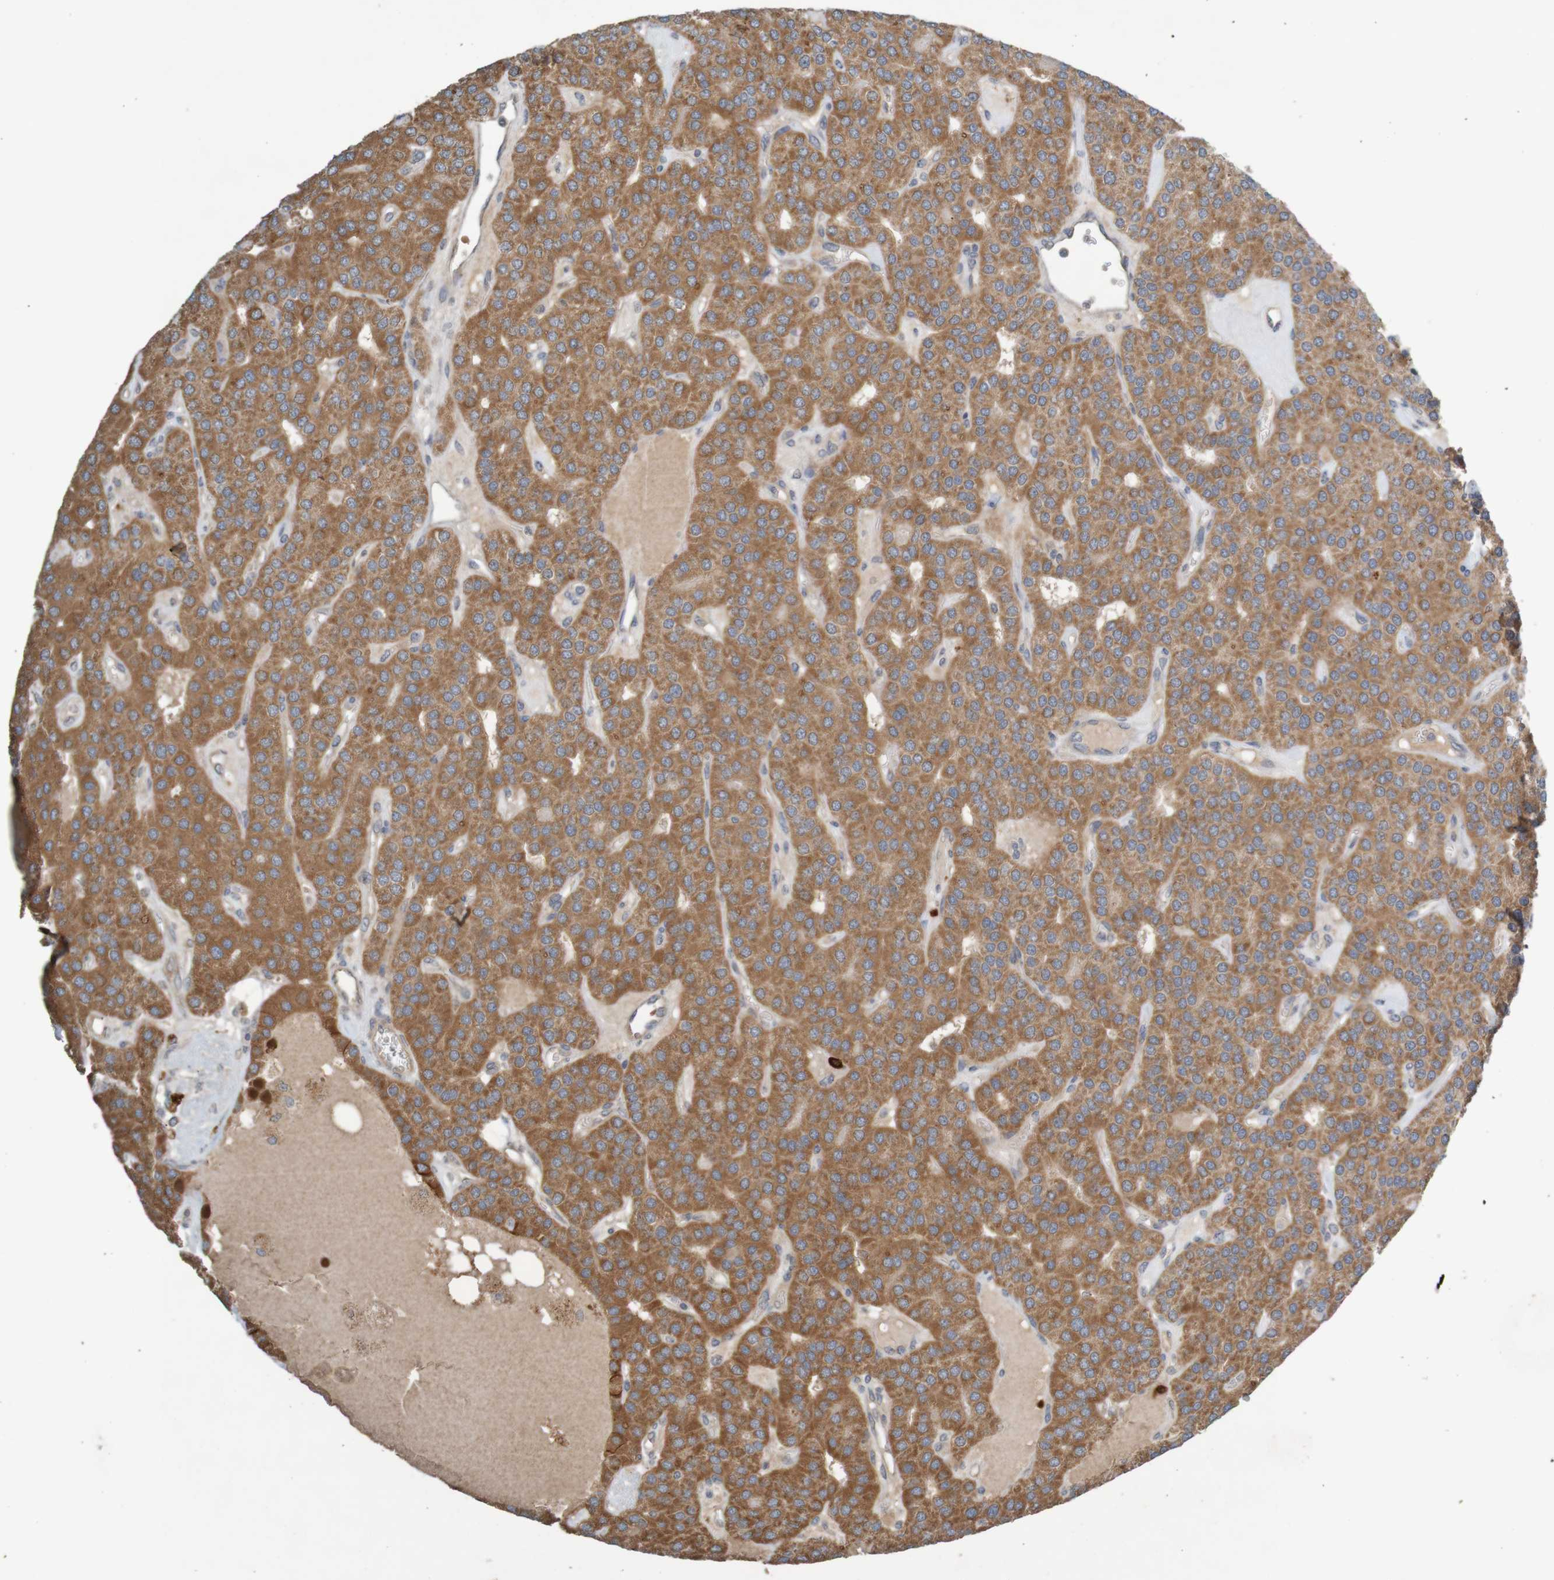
{"staining": {"intensity": "moderate", "quantity": ">75%", "location": "cytoplasmic/membranous"}, "tissue": "parathyroid gland", "cell_type": "Glandular cells", "image_type": "normal", "snomed": [{"axis": "morphology", "description": "Normal tissue, NOS"}, {"axis": "morphology", "description": "Adenoma, NOS"}, {"axis": "topography", "description": "Parathyroid gland"}], "caption": "Immunohistochemistry (IHC) micrograph of normal parathyroid gland: parathyroid gland stained using immunohistochemistry exhibits medium levels of moderate protein expression localized specifically in the cytoplasmic/membranous of glandular cells, appearing as a cytoplasmic/membranous brown color.", "gene": "B3GAT2", "patient": {"sex": "female", "age": 86}}